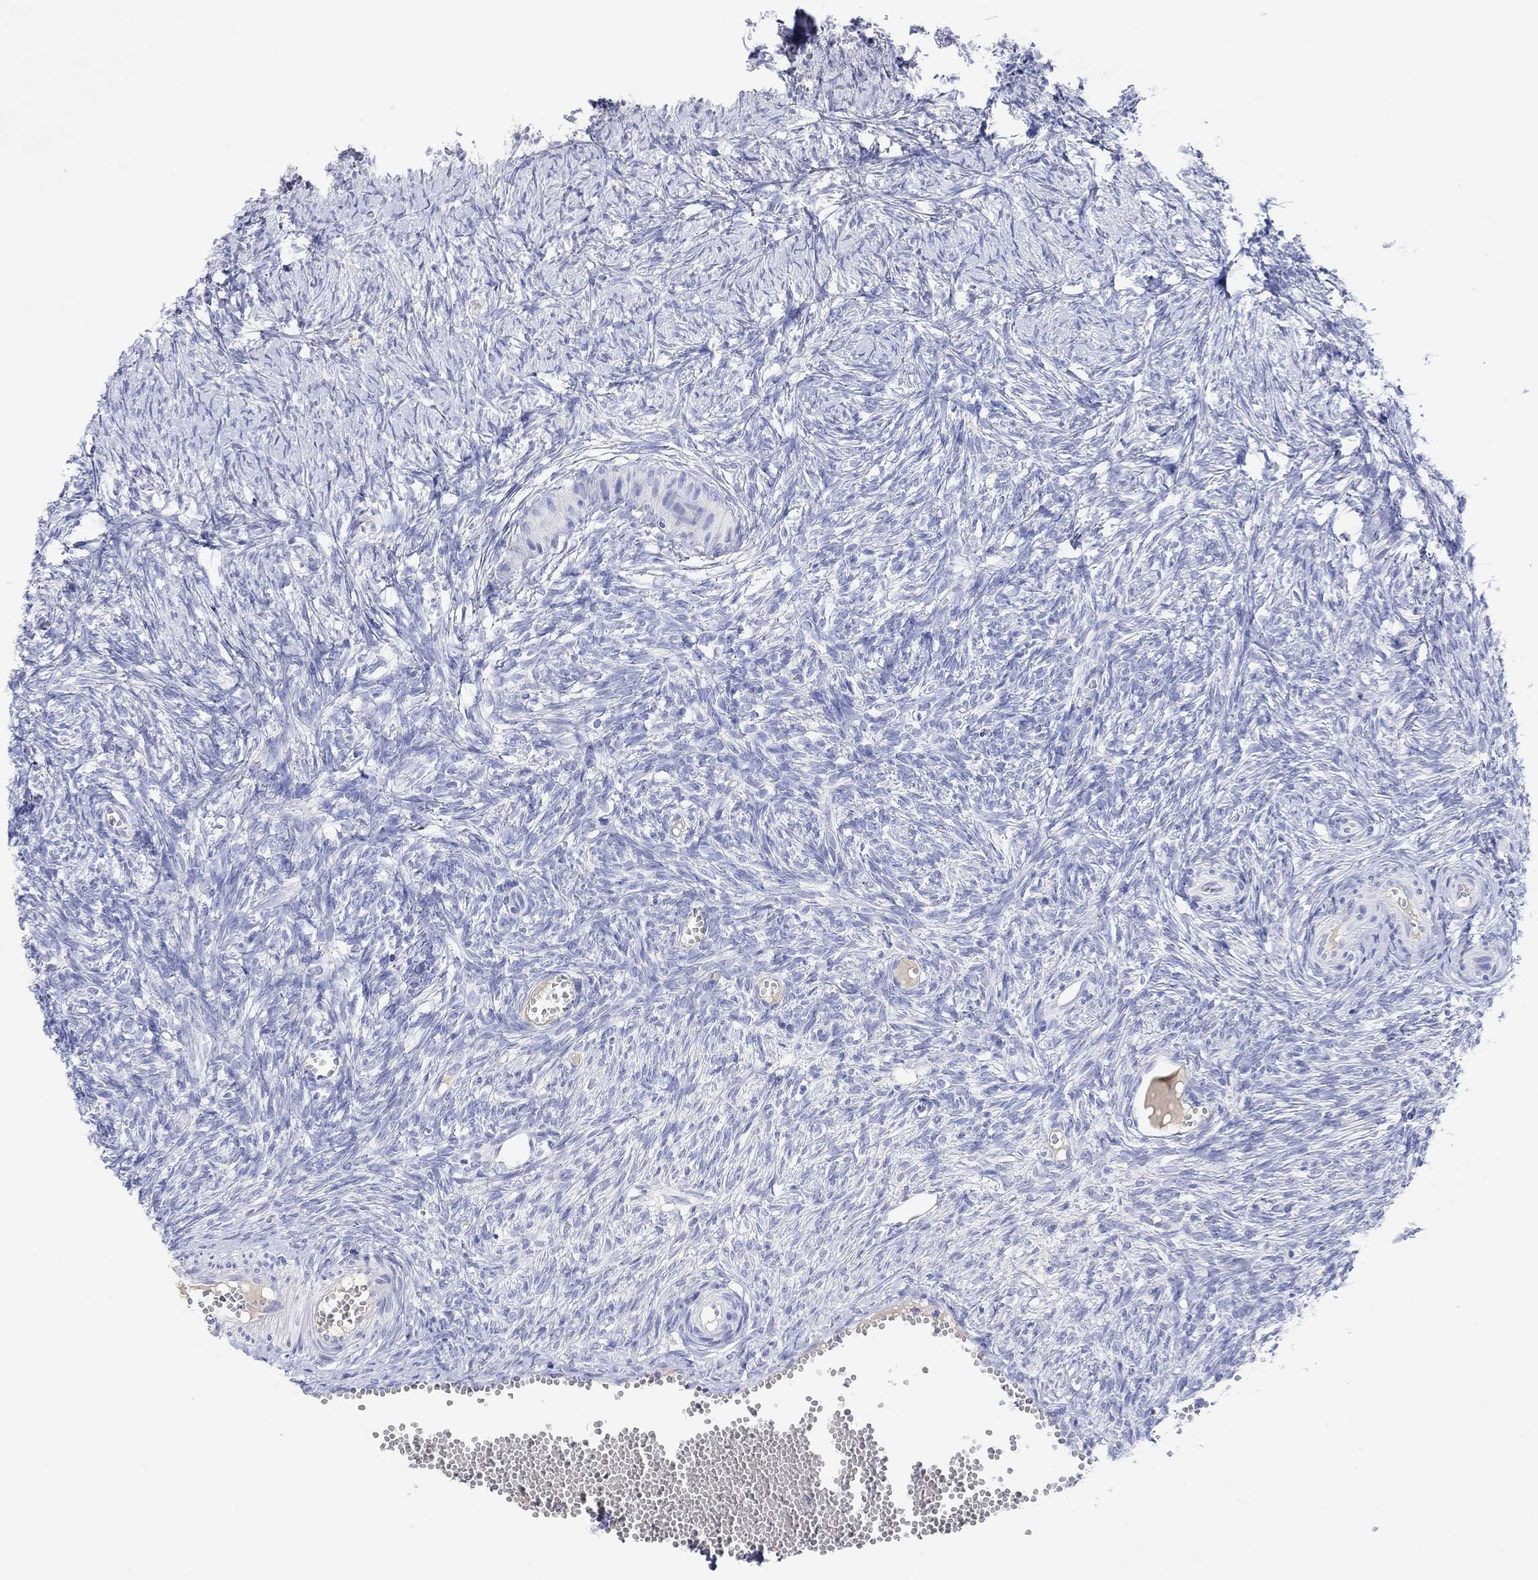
{"staining": {"intensity": "negative", "quantity": "none", "location": "none"}, "tissue": "ovary", "cell_type": "Follicle cells", "image_type": "normal", "snomed": [{"axis": "morphology", "description": "Normal tissue, NOS"}, {"axis": "topography", "description": "Ovary"}], "caption": "DAB (3,3'-diaminobenzidine) immunohistochemical staining of benign ovary shows no significant expression in follicle cells.", "gene": "TYR", "patient": {"sex": "female", "age": 43}}